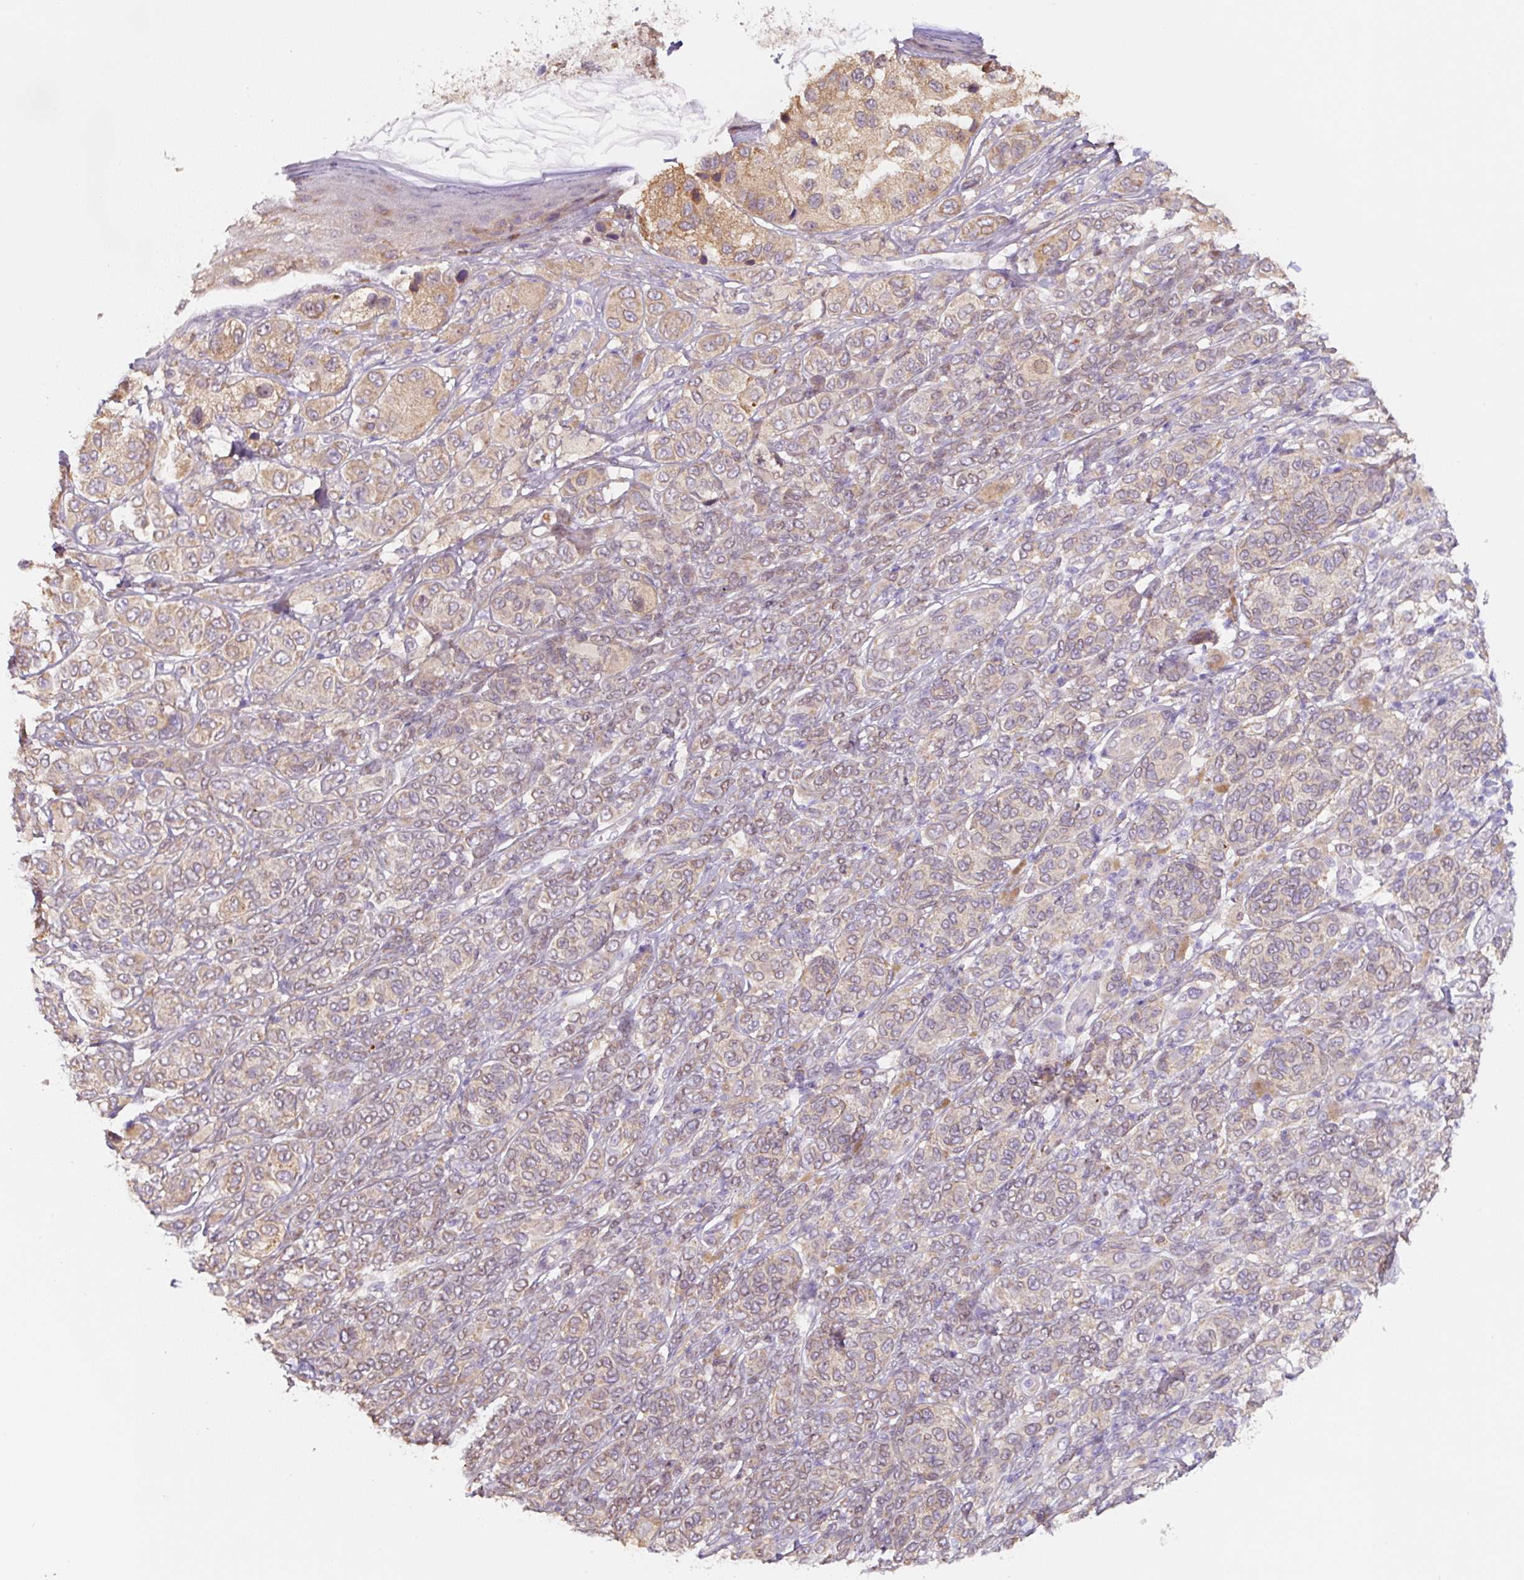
{"staining": {"intensity": "weak", "quantity": "25%-75%", "location": "cytoplasmic/membranous"}, "tissue": "melanoma", "cell_type": "Tumor cells", "image_type": "cancer", "snomed": [{"axis": "morphology", "description": "Malignant melanoma, NOS"}, {"axis": "topography", "description": "Skin"}], "caption": "Protein positivity by immunohistochemistry (IHC) exhibits weak cytoplasmic/membranous positivity in about 25%-75% of tumor cells in melanoma.", "gene": "ASRGL1", "patient": {"sex": "male", "age": 42}}